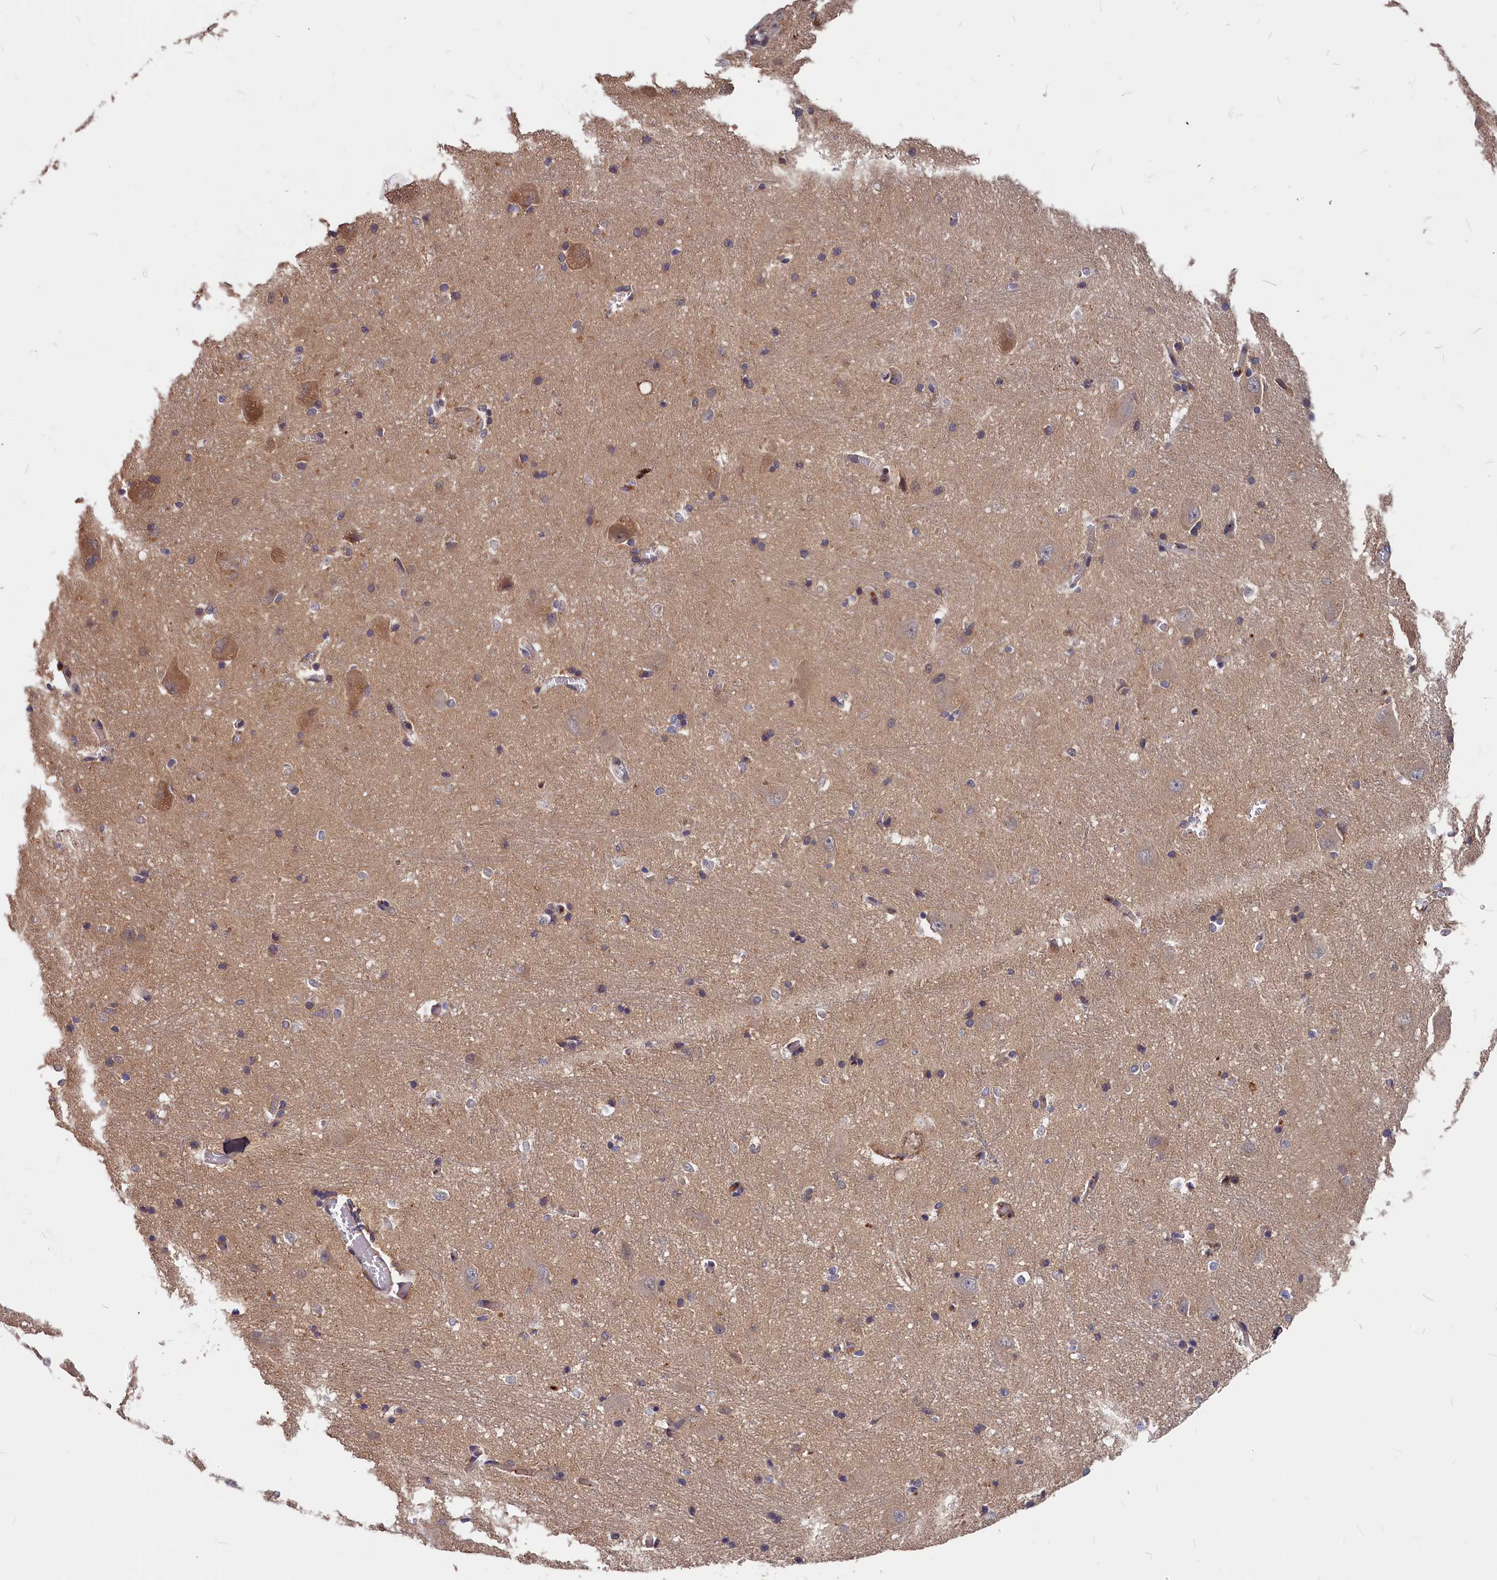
{"staining": {"intensity": "moderate", "quantity": "<25%", "location": "cytoplasmic/membranous"}, "tissue": "caudate", "cell_type": "Glial cells", "image_type": "normal", "snomed": [{"axis": "morphology", "description": "Normal tissue, NOS"}, {"axis": "topography", "description": "Lateral ventricle wall"}], "caption": "About <25% of glial cells in unremarkable caudate demonstrate moderate cytoplasmic/membranous protein expression as visualized by brown immunohistochemical staining.", "gene": "ITIH1", "patient": {"sex": "male", "age": 37}}